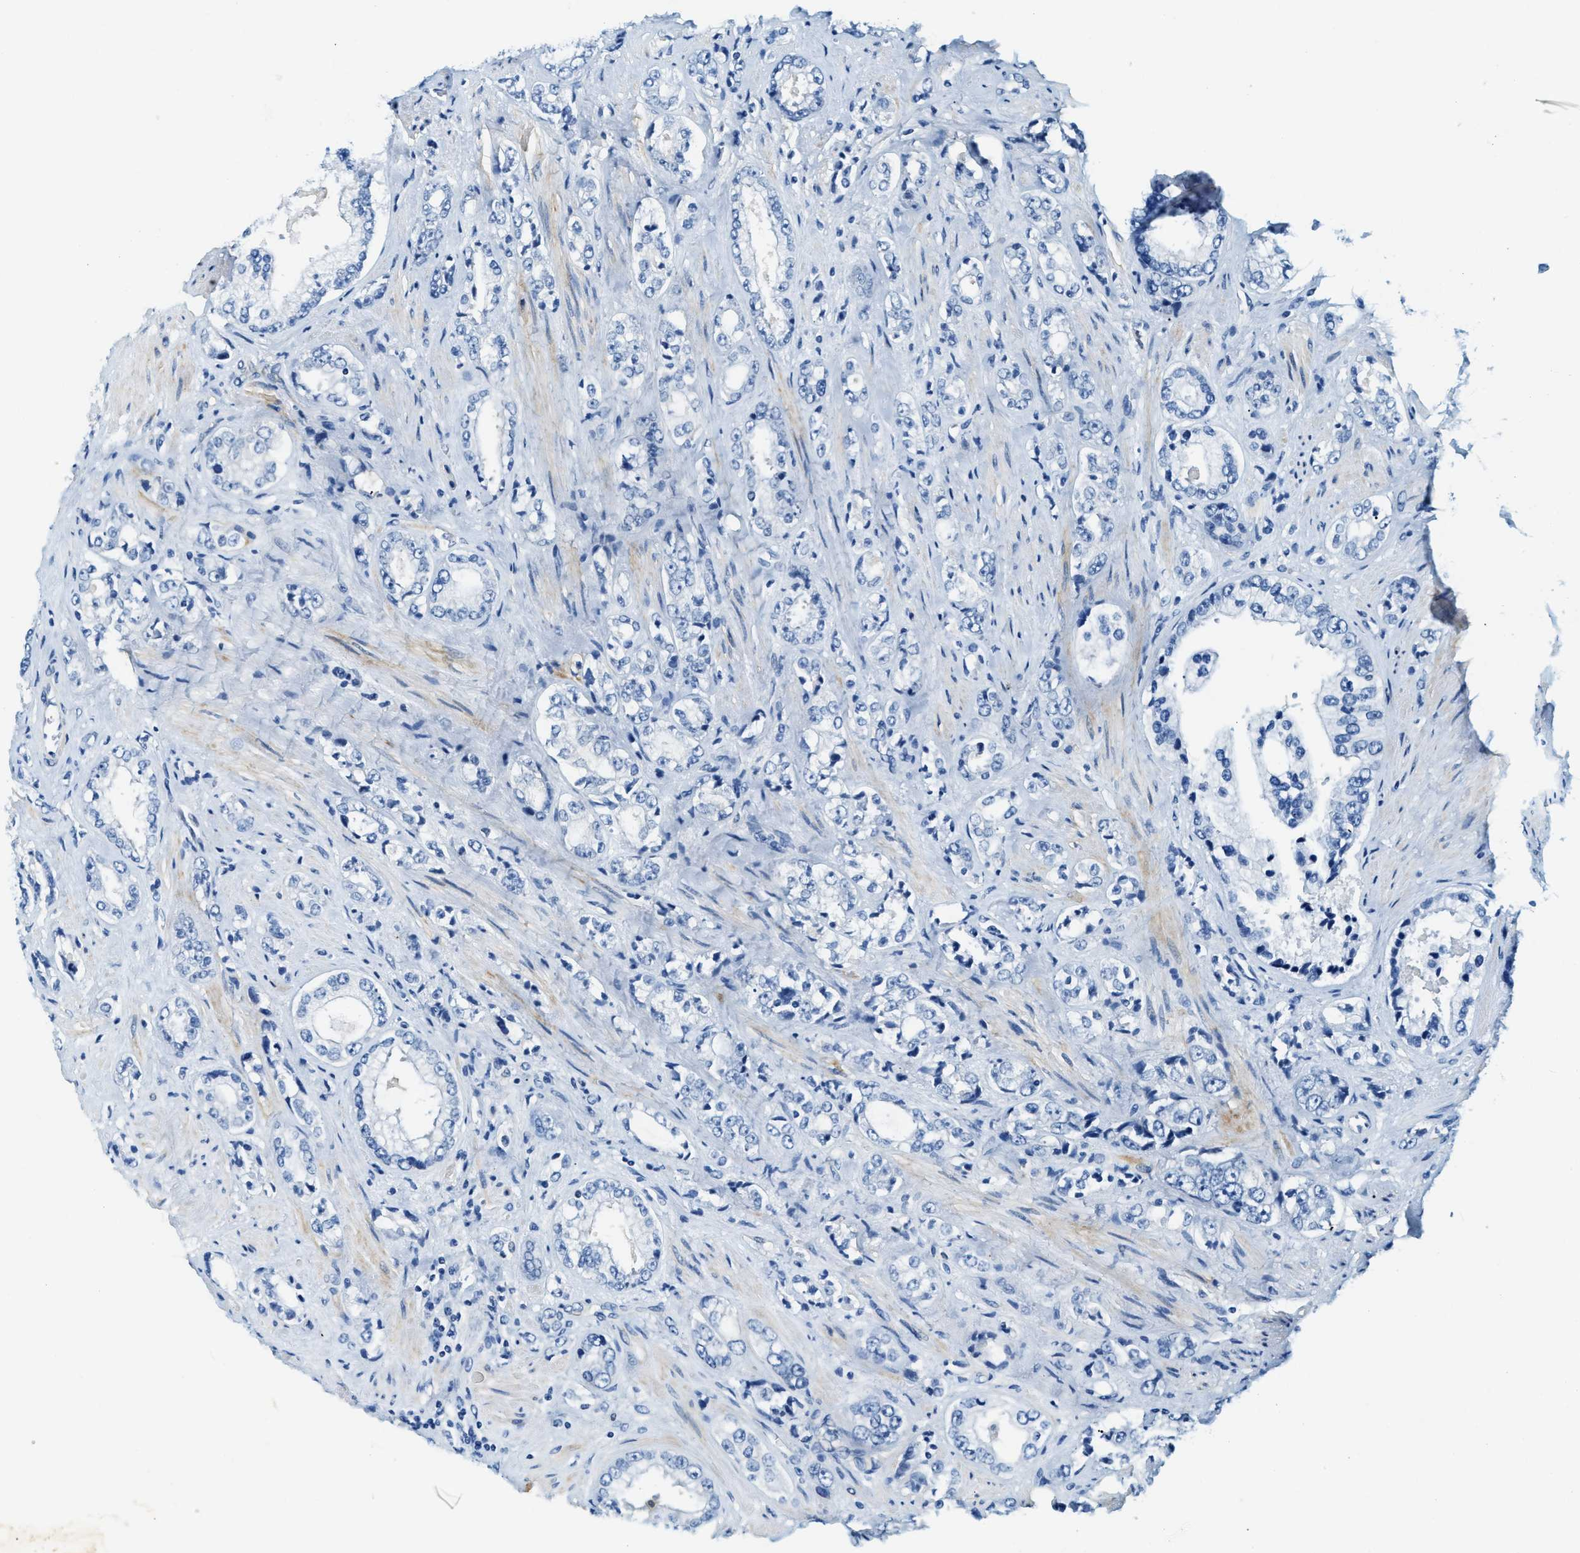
{"staining": {"intensity": "negative", "quantity": "none", "location": "none"}, "tissue": "prostate cancer", "cell_type": "Tumor cells", "image_type": "cancer", "snomed": [{"axis": "morphology", "description": "Adenocarcinoma, High grade"}, {"axis": "topography", "description": "Prostate"}], "caption": "Human adenocarcinoma (high-grade) (prostate) stained for a protein using immunohistochemistry demonstrates no positivity in tumor cells.", "gene": "EIF2AK2", "patient": {"sex": "male", "age": 61}}